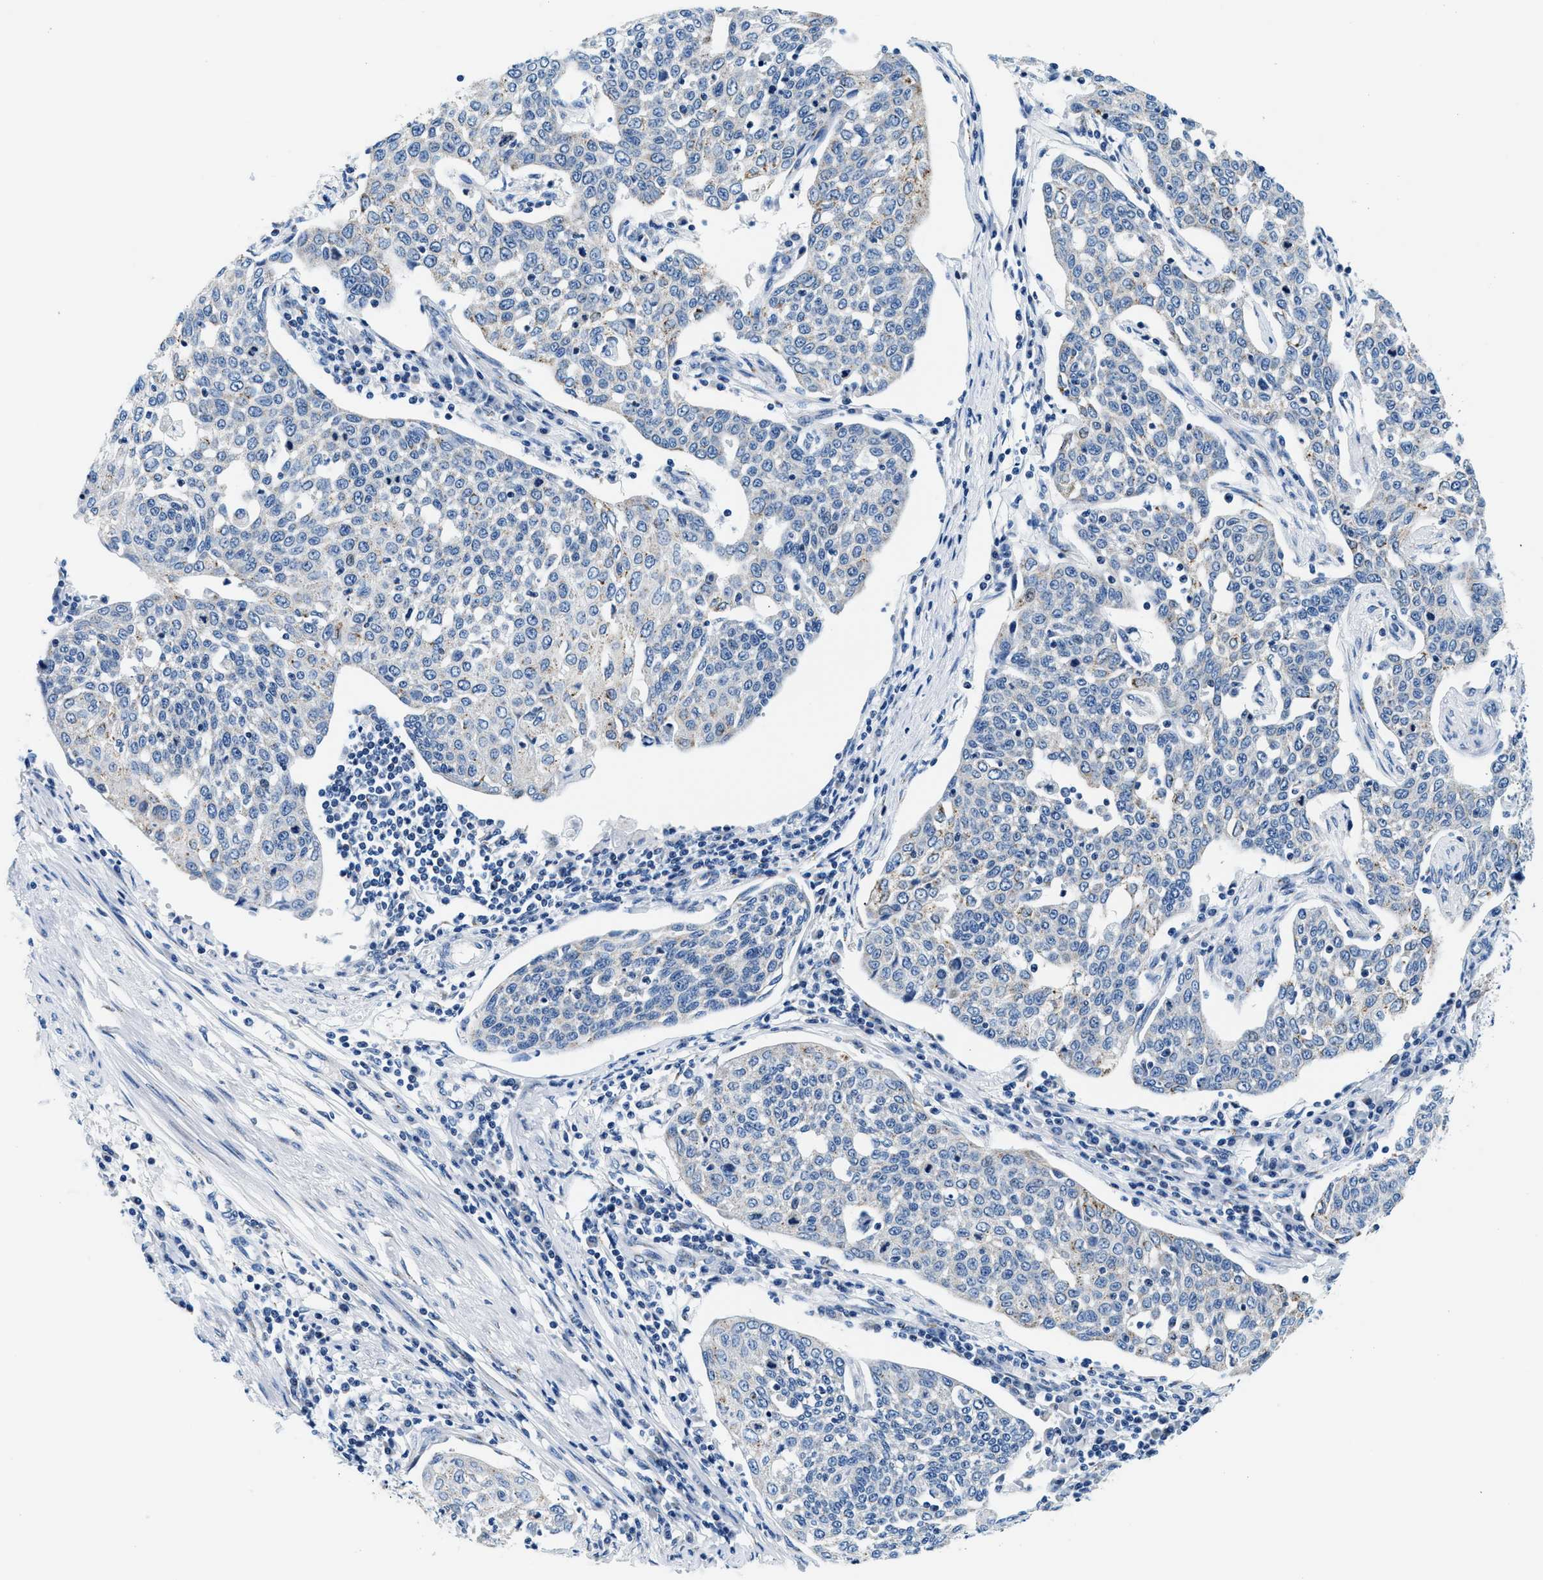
{"staining": {"intensity": "negative", "quantity": "none", "location": "none"}, "tissue": "cervical cancer", "cell_type": "Tumor cells", "image_type": "cancer", "snomed": [{"axis": "morphology", "description": "Squamous cell carcinoma, NOS"}, {"axis": "topography", "description": "Cervix"}], "caption": "High magnification brightfield microscopy of squamous cell carcinoma (cervical) stained with DAB (3,3'-diaminobenzidine) (brown) and counterstained with hematoxylin (blue): tumor cells show no significant expression.", "gene": "VPS53", "patient": {"sex": "female", "age": 34}}